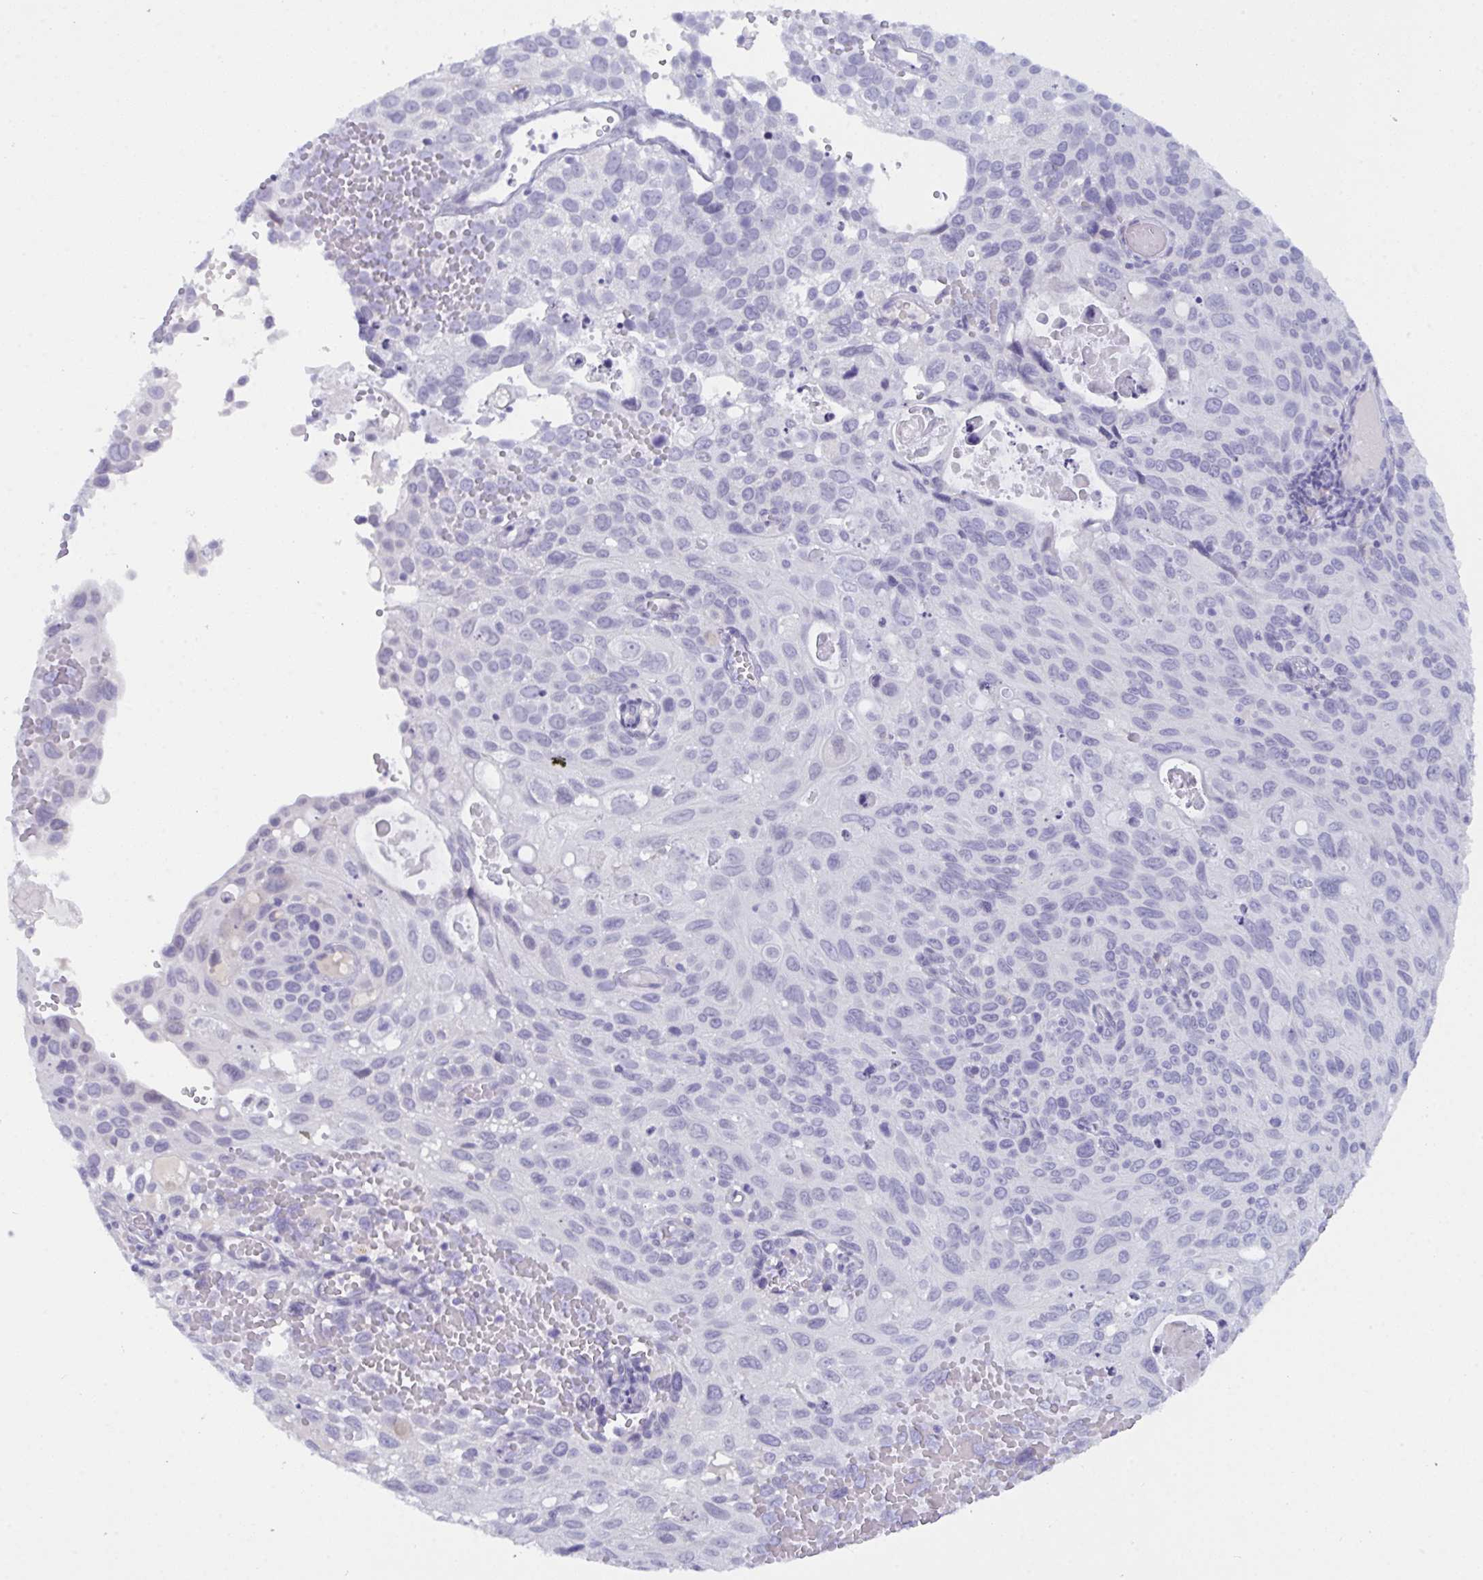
{"staining": {"intensity": "negative", "quantity": "none", "location": "none"}, "tissue": "cervical cancer", "cell_type": "Tumor cells", "image_type": "cancer", "snomed": [{"axis": "morphology", "description": "Squamous cell carcinoma, NOS"}, {"axis": "topography", "description": "Cervix"}], "caption": "A high-resolution histopathology image shows immunohistochemistry staining of cervical squamous cell carcinoma, which exhibits no significant positivity in tumor cells.", "gene": "PRDM9", "patient": {"sex": "female", "age": 70}}